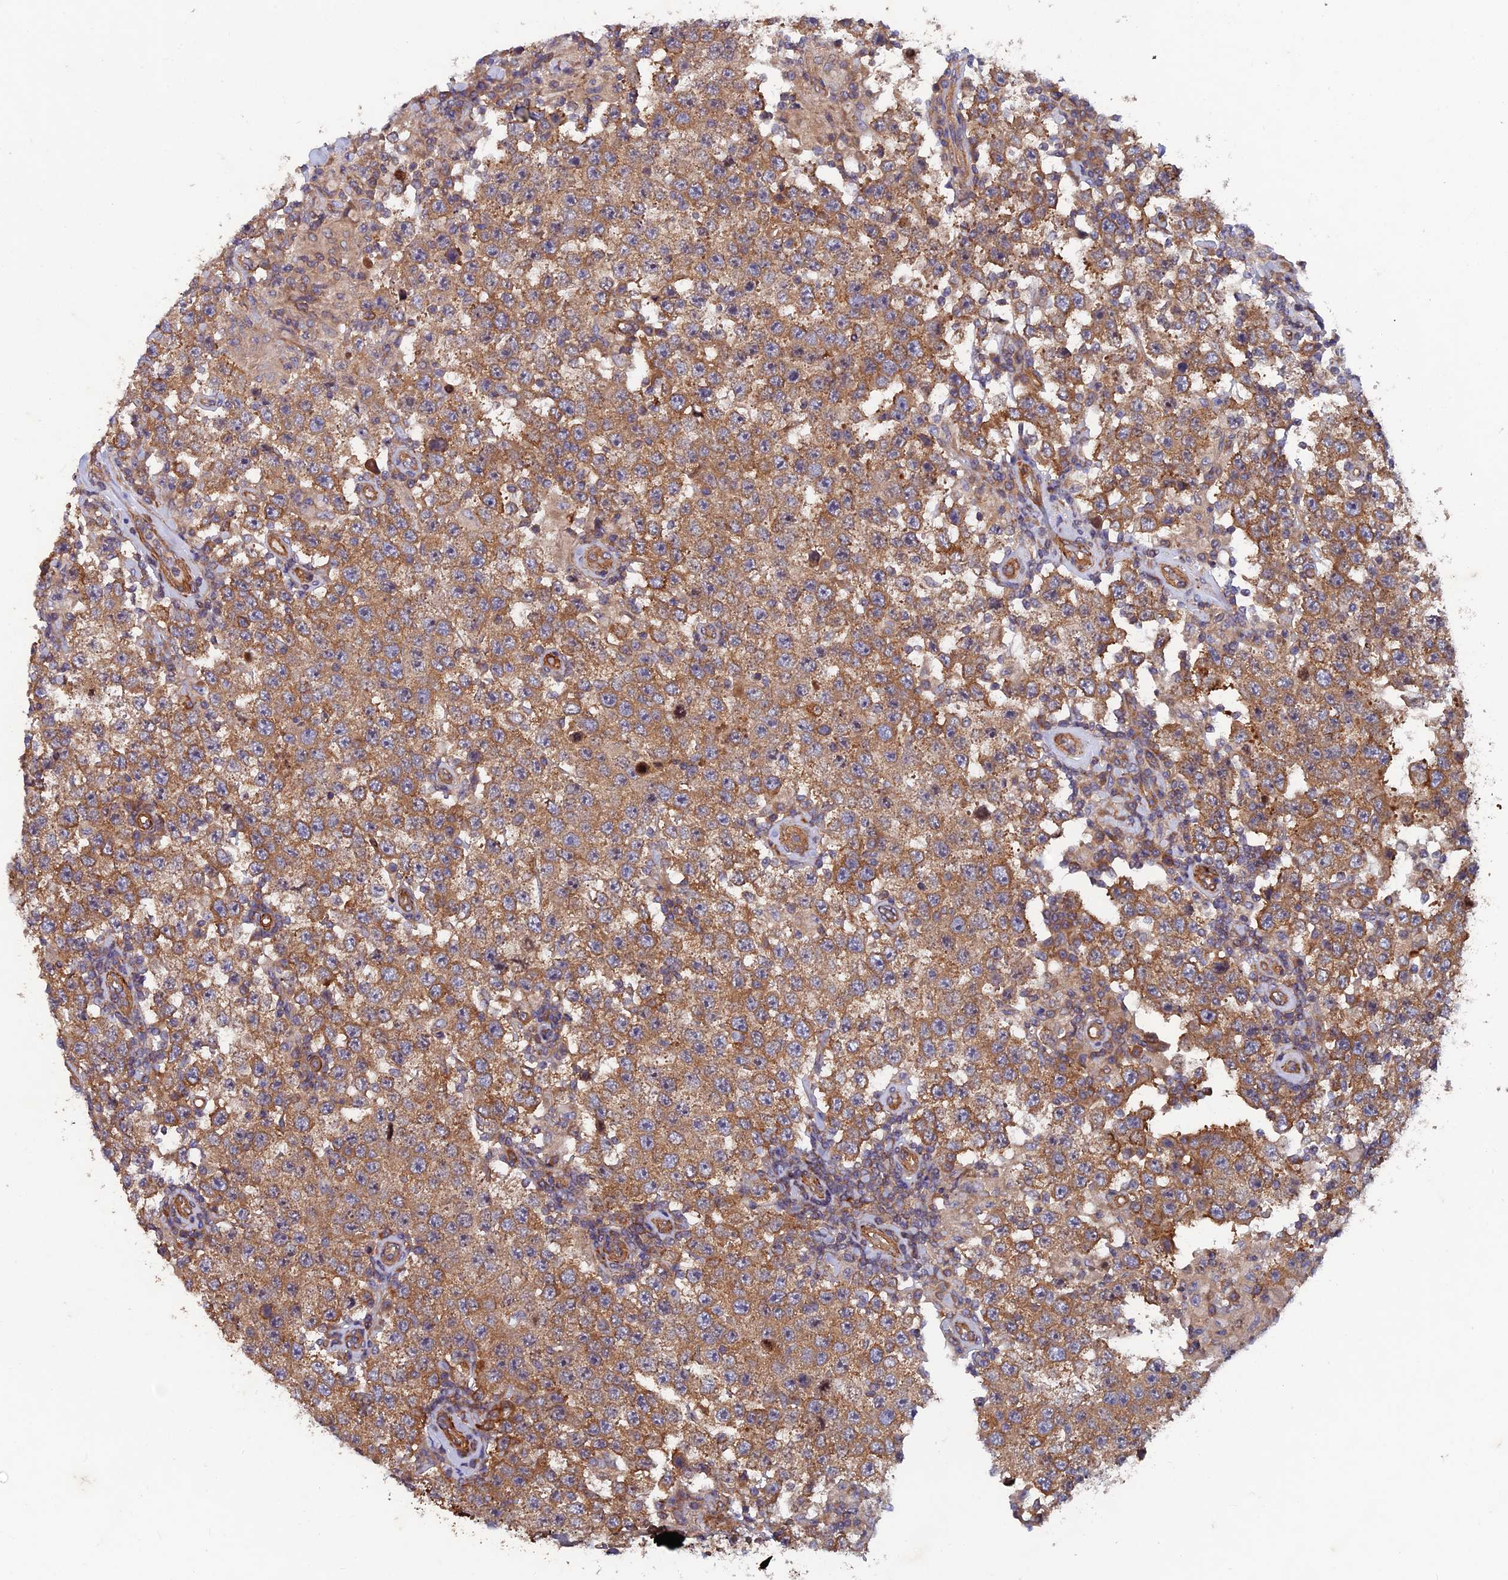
{"staining": {"intensity": "moderate", "quantity": ">75%", "location": "cytoplasmic/membranous"}, "tissue": "testis cancer", "cell_type": "Tumor cells", "image_type": "cancer", "snomed": [{"axis": "morphology", "description": "Normal tissue, NOS"}, {"axis": "morphology", "description": "Urothelial carcinoma, High grade"}, {"axis": "morphology", "description": "Seminoma, NOS"}, {"axis": "morphology", "description": "Carcinoma, Embryonal, NOS"}, {"axis": "topography", "description": "Urinary bladder"}, {"axis": "topography", "description": "Testis"}], "caption": "Testis cancer stained for a protein demonstrates moderate cytoplasmic/membranous positivity in tumor cells.", "gene": "NCAPG", "patient": {"sex": "male", "age": 41}}